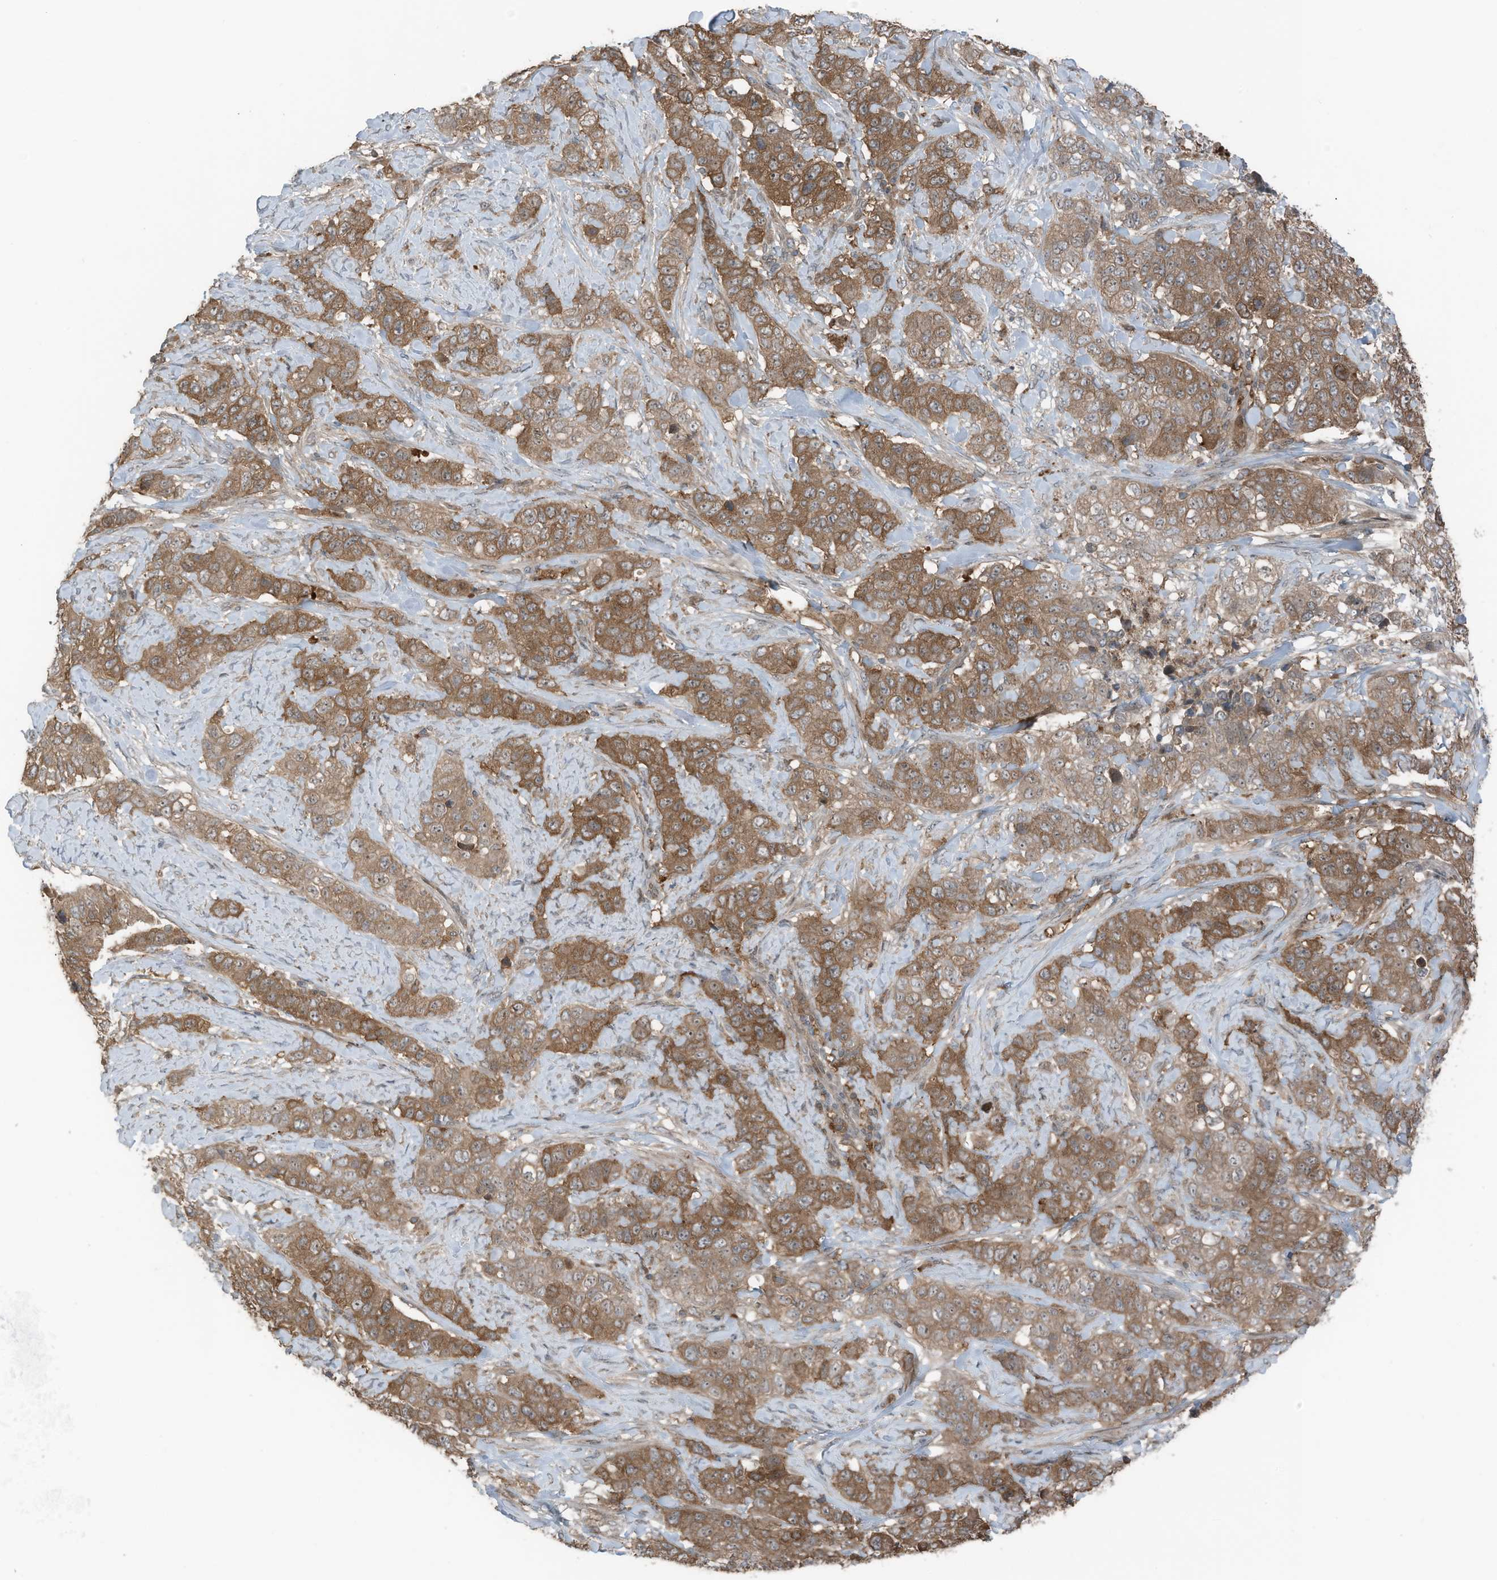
{"staining": {"intensity": "moderate", "quantity": ">75%", "location": "cytoplasmic/membranous,nuclear"}, "tissue": "stomach cancer", "cell_type": "Tumor cells", "image_type": "cancer", "snomed": [{"axis": "morphology", "description": "Adenocarcinoma, NOS"}, {"axis": "topography", "description": "Stomach"}], "caption": "DAB (3,3'-diaminobenzidine) immunohistochemical staining of human adenocarcinoma (stomach) displays moderate cytoplasmic/membranous and nuclear protein staining in about >75% of tumor cells. (brown staining indicates protein expression, while blue staining denotes nuclei).", "gene": "TXNDC9", "patient": {"sex": "male", "age": 48}}